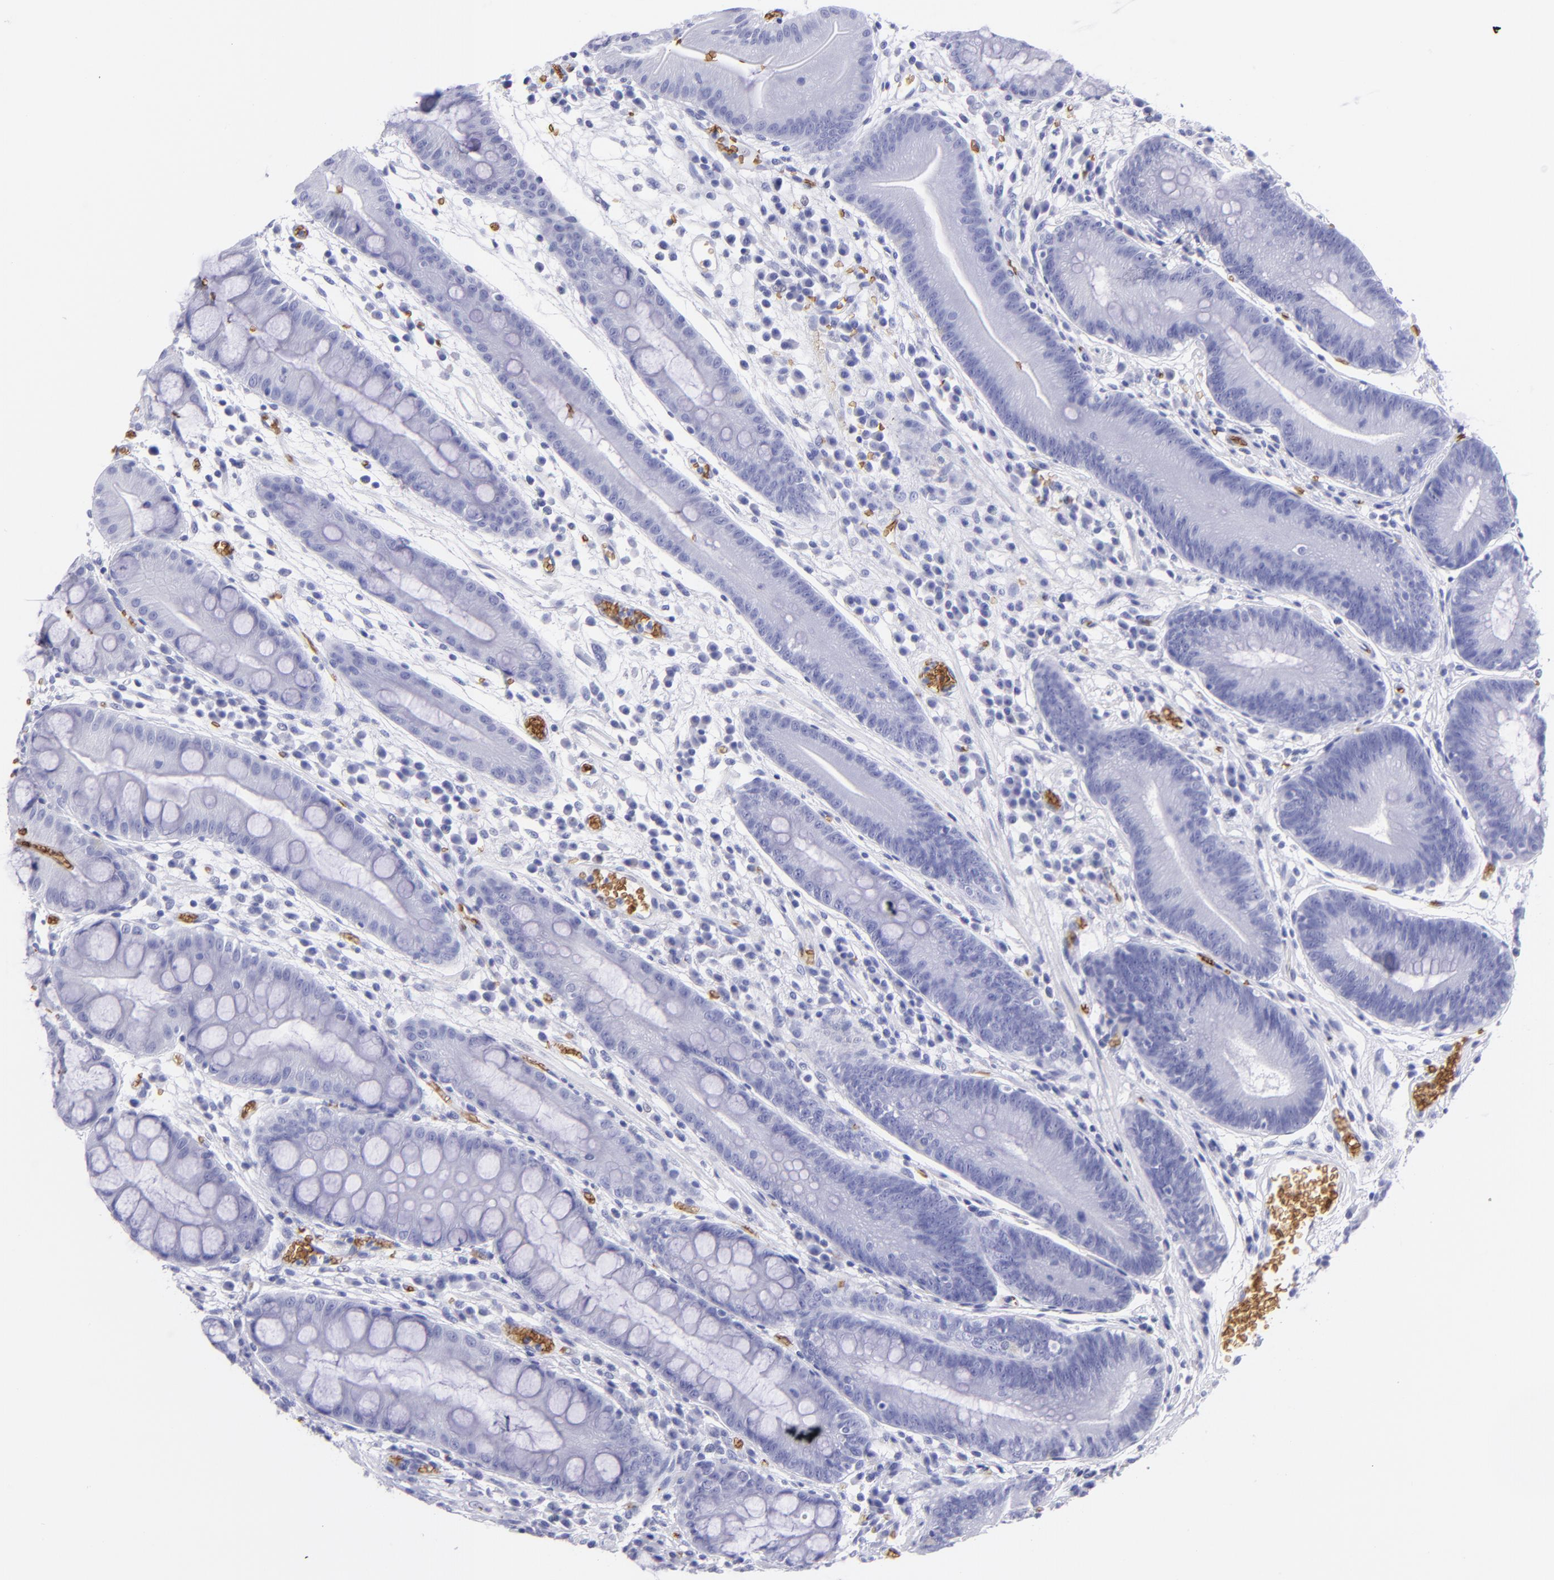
{"staining": {"intensity": "negative", "quantity": "none", "location": "none"}, "tissue": "stomach", "cell_type": "Glandular cells", "image_type": "normal", "snomed": [{"axis": "morphology", "description": "Normal tissue, NOS"}, {"axis": "morphology", "description": "Inflammation, NOS"}, {"axis": "topography", "description": "Stomach, lower"}], "caption": "A photomicrograph of stomach stained for a protein reveals no brown staining in glandular cells. Nuclei are stained in blue.", "gene": "GYPA", "patient": {"sex": "male", "age": 59}}